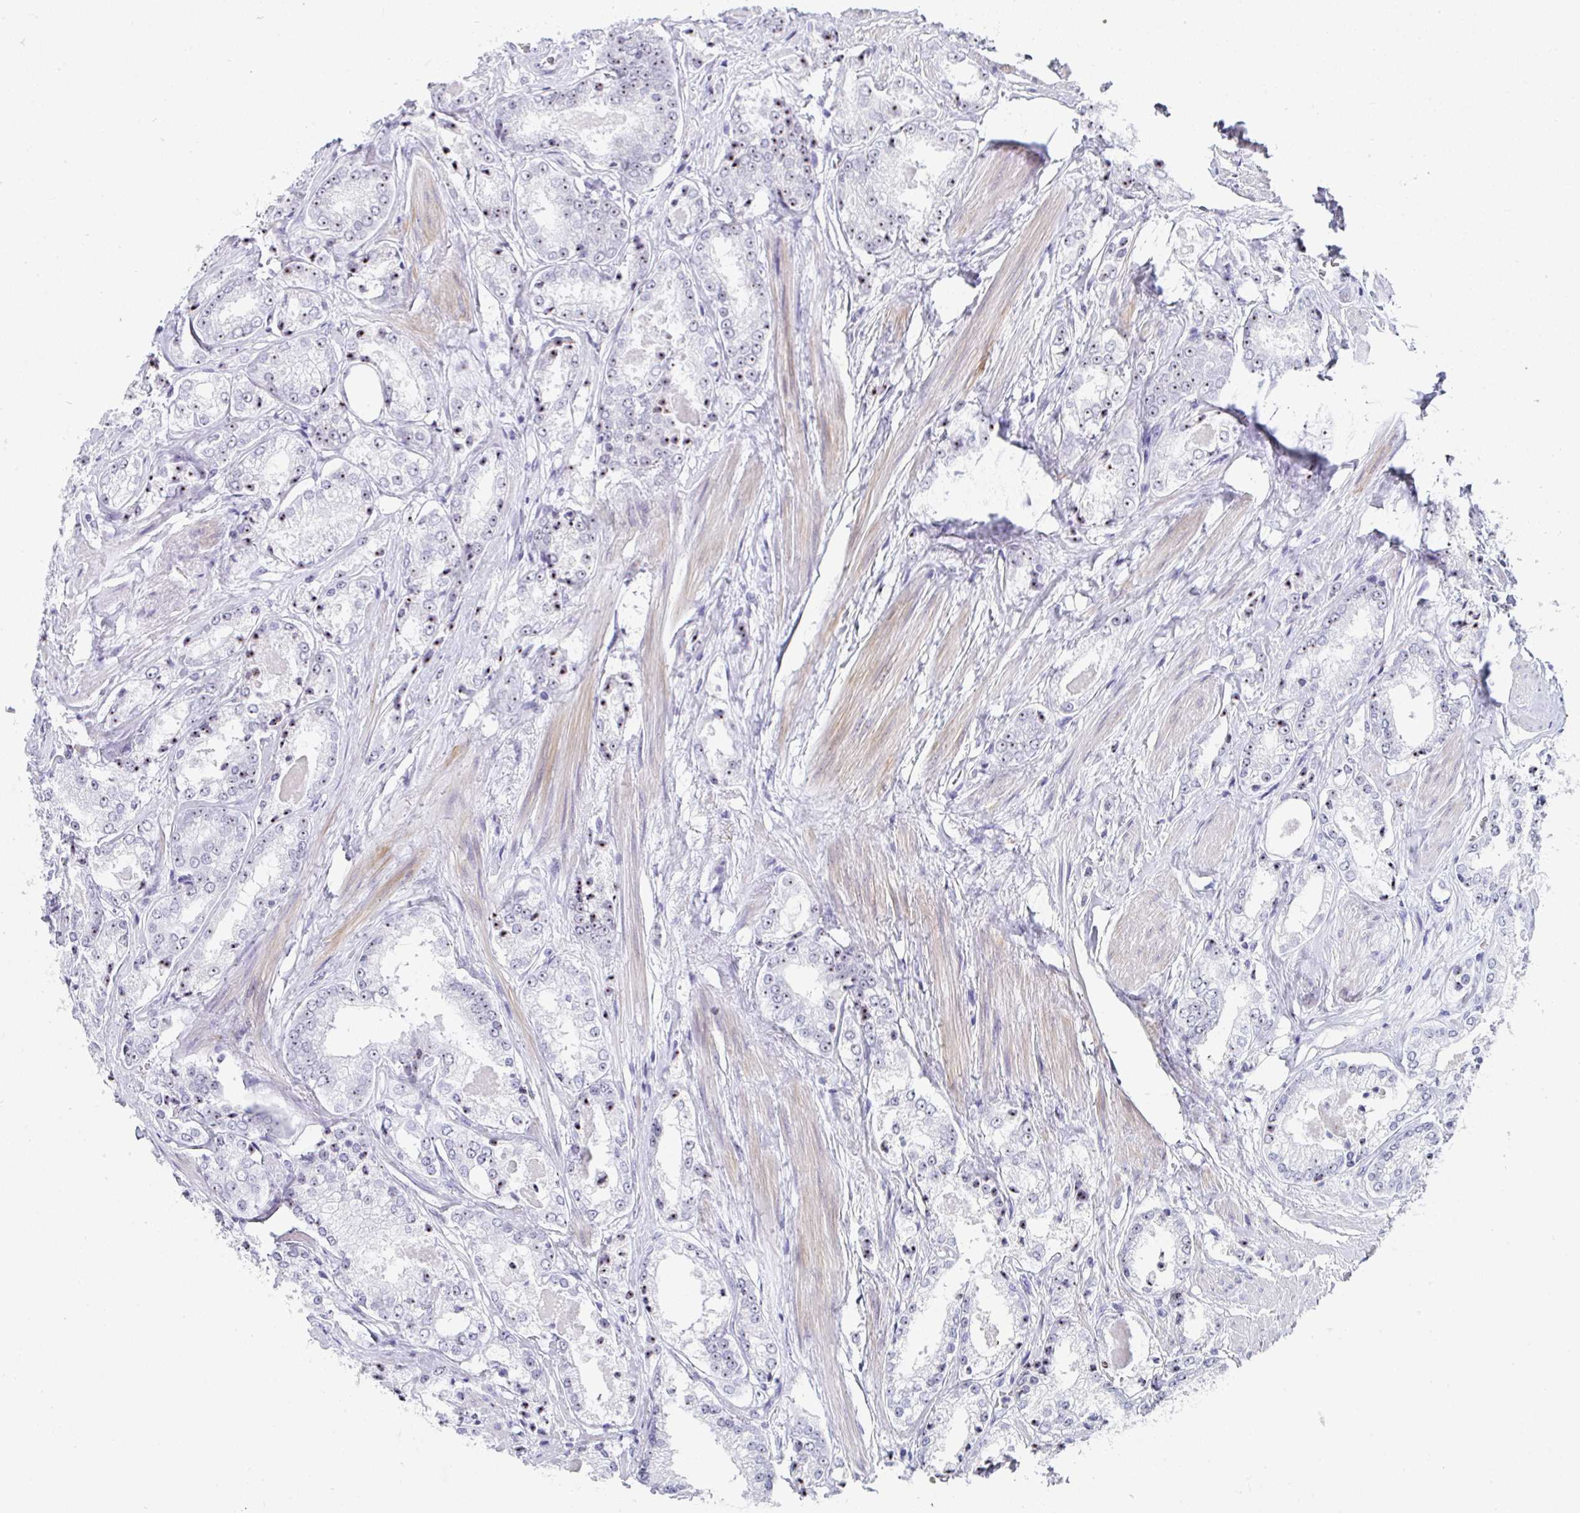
{"staining": {"intensity": "weak", "quantity": ">75%", "location": "nuclear"}, "tissue": "prostate cancer", "cell_type": "Tumor cells", "image_type": "cancer", "snomed": [{"axis": "morphology", "description": "Adenocarcinoma, NOS"}, {"axis": "morphology", "description": "Adenocarcinoma, Low grade"}, {"axis": "topography", "description": "Prostate"}], "caption": "Protein staining displays weak nuclear staining in approximately >75% of tumor cells in low-grade adenocarcinoma (prostate).", "gene": "NOP10", "patient": {"sex": "male", "age": 68}}